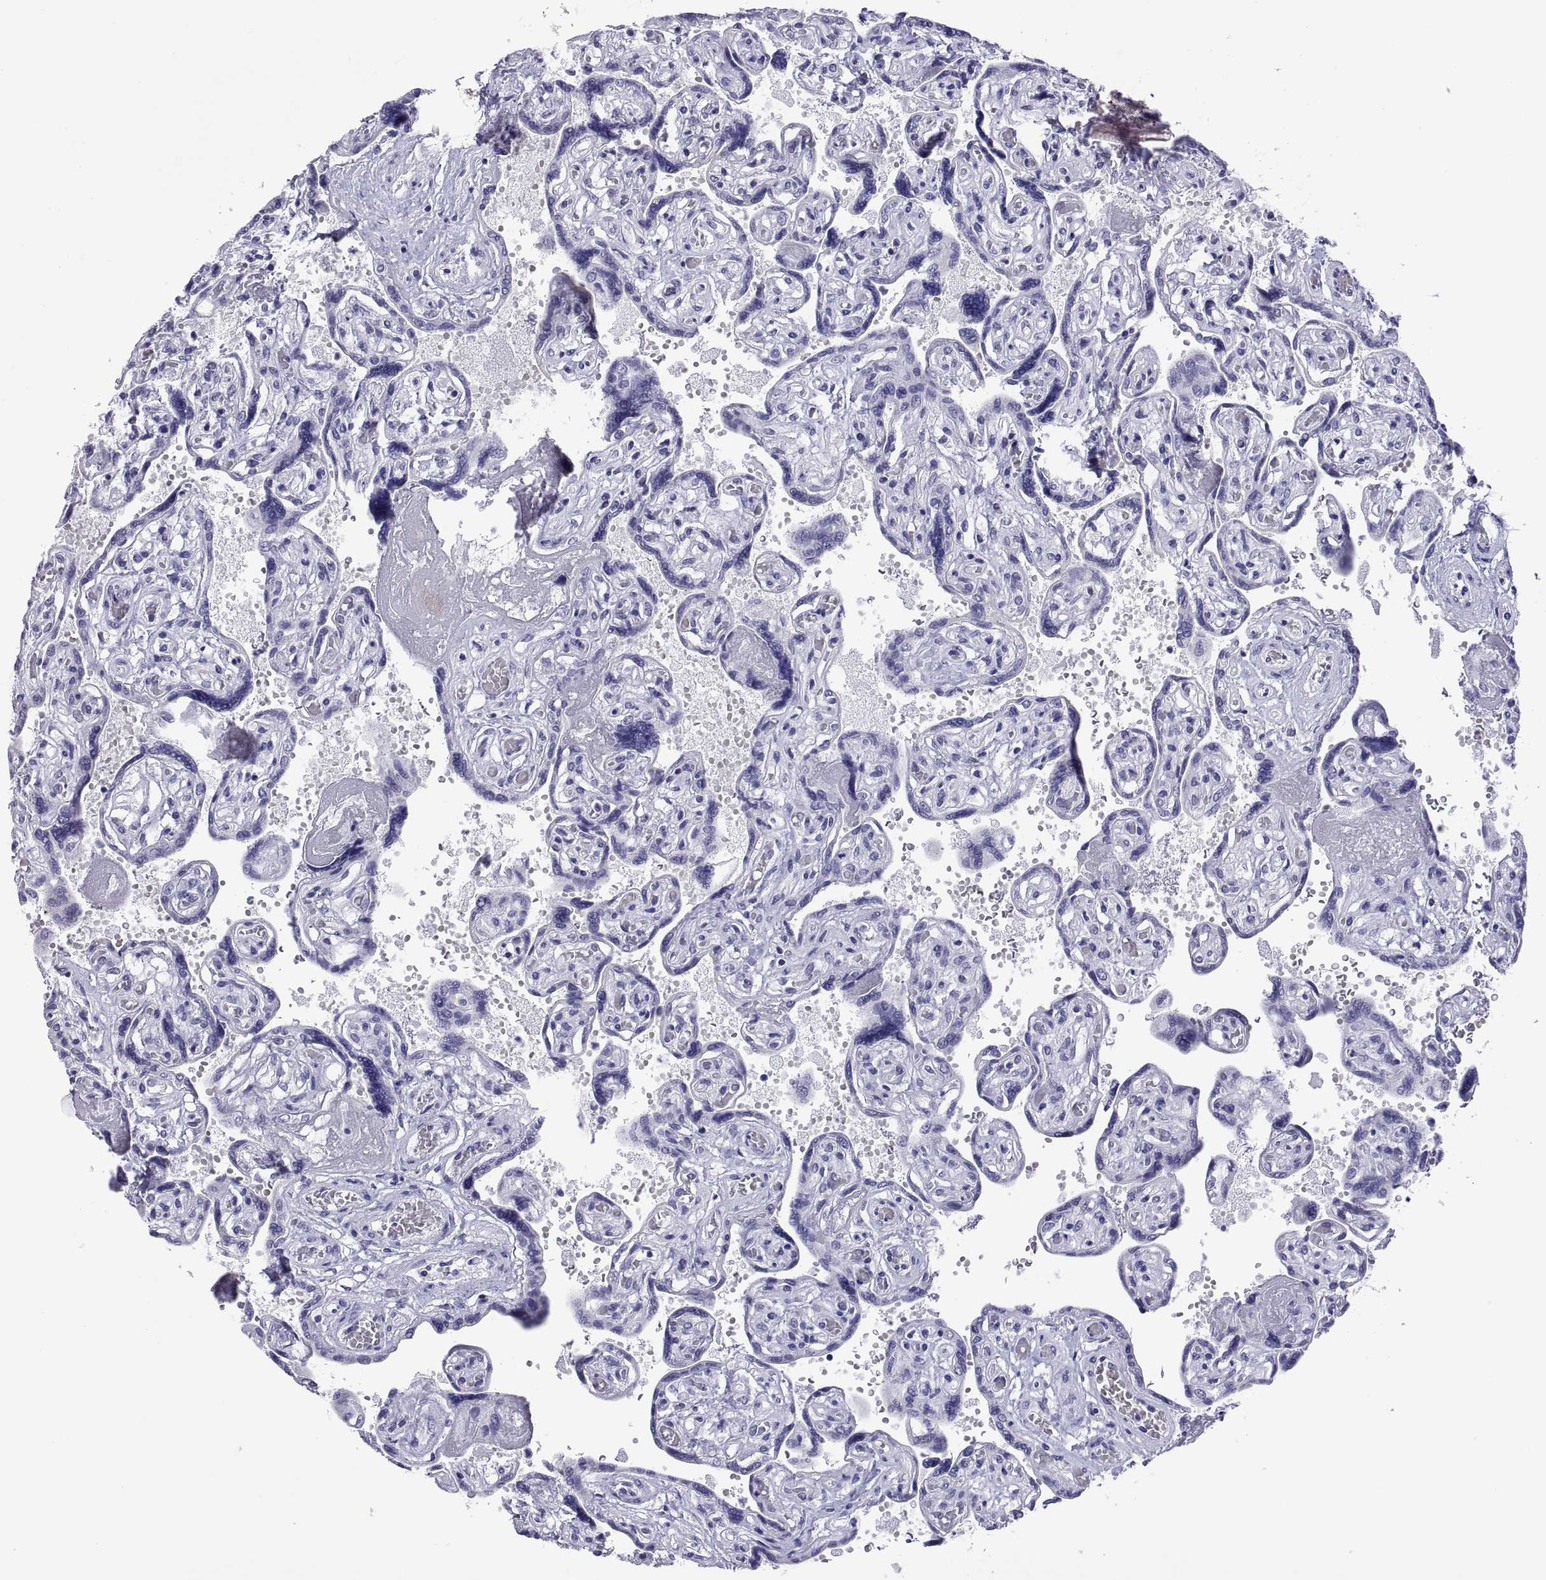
{"staining": {"intensity": "negative", "quantity": "none", "location": "none"}, "tissue": "placenta", "cell_type": "Decidual cells", "image_type": "normal", "snomed": [{"axis": "morphology", "description": "Normal tissue, NOS"}, {"axis": "topography", "description": "Placenta"}], "caption": "Immunohistochemical staining of benign placenta reveals no significant staining in decidual cells. (Brightfield microscopy of DAB immunohistochemistry at high magnification).", "gene": "QRICH2", "patient": {"sex": "female", "age": 32}}